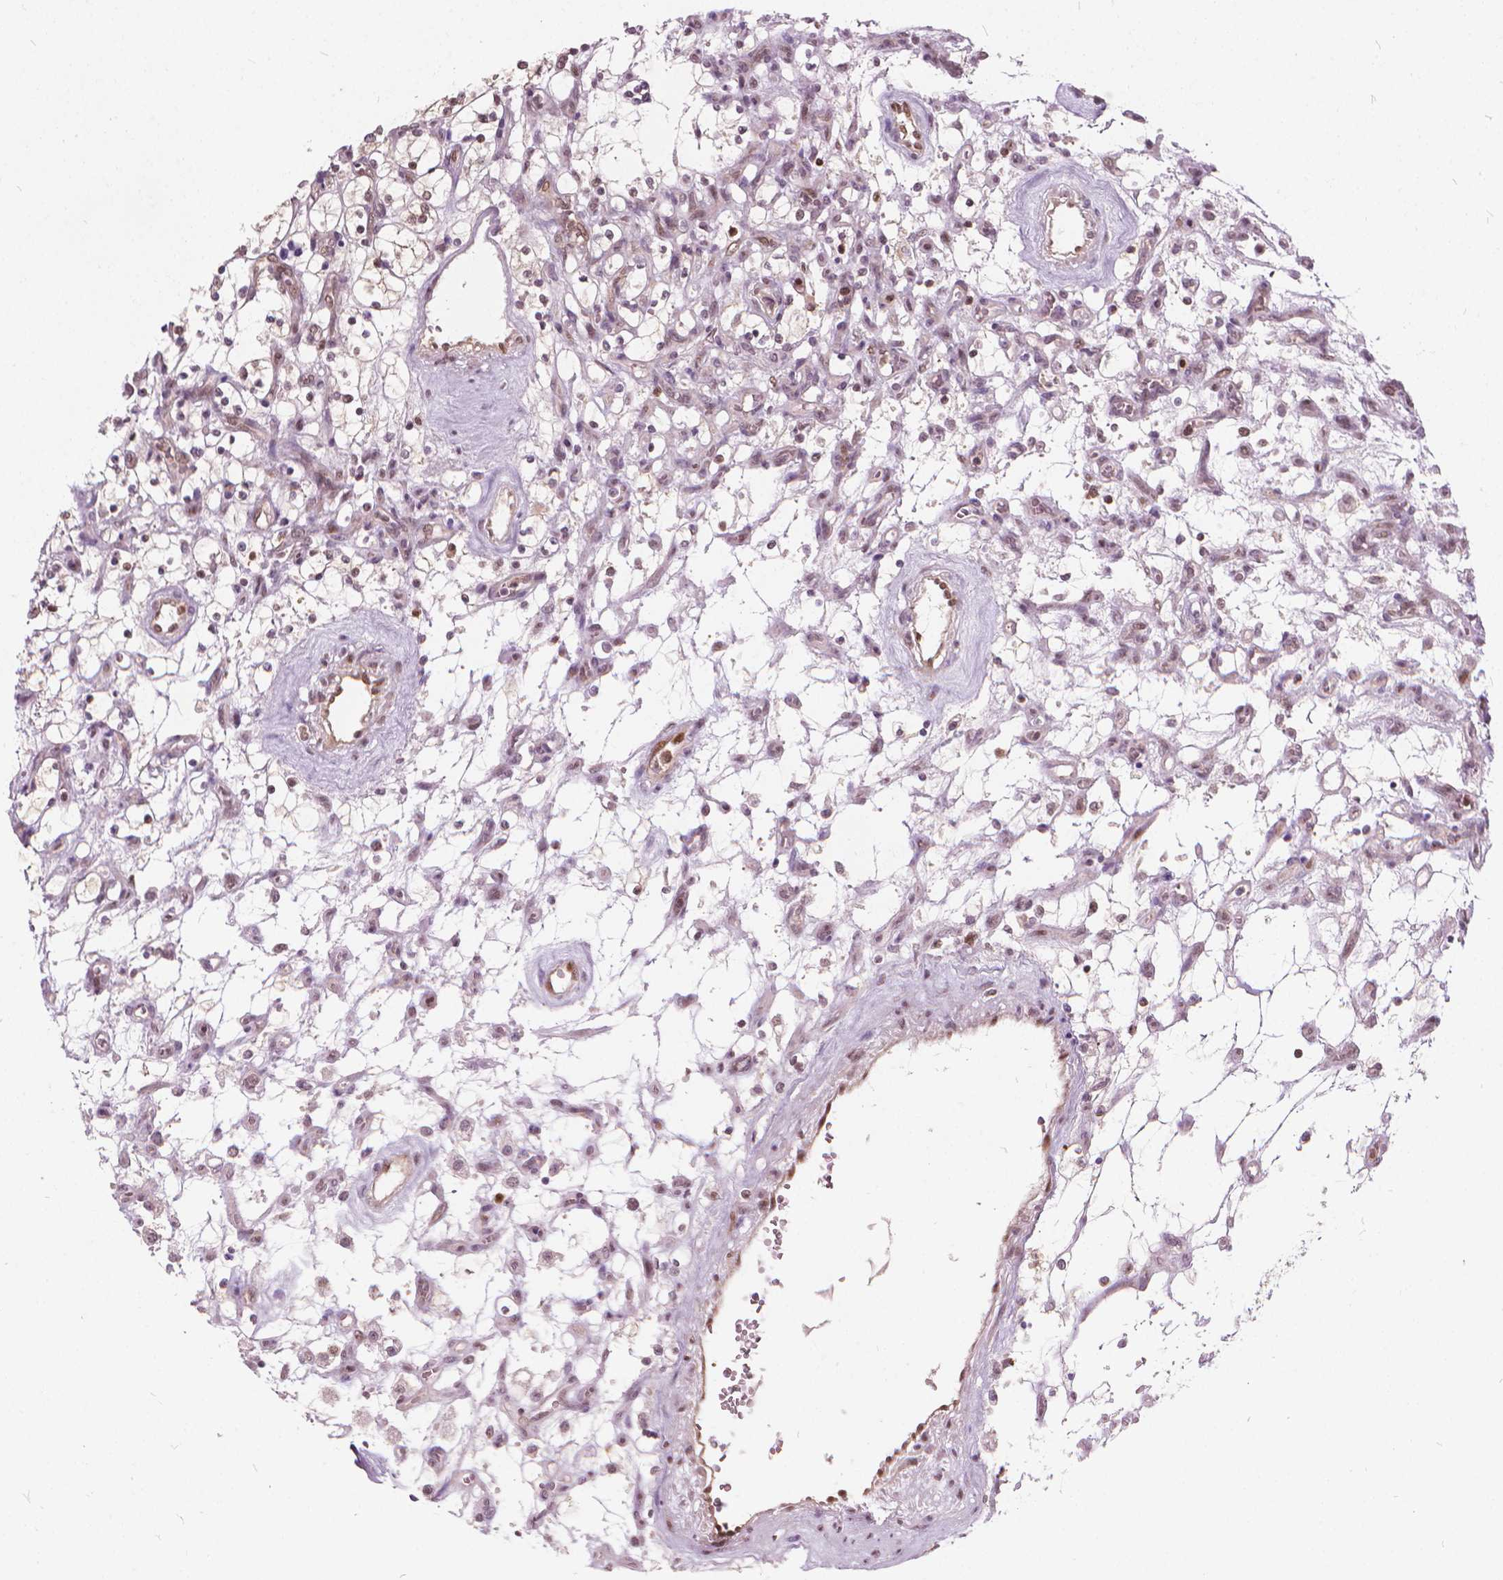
{"staining": {"intensity": "negative", "quantity": "none", "location": "none"}, "tissue": "renal cancer", "cell_type": "Tumor cells", "image_type": "cancer", "snomed": [{"axis": "morphology", "description": "Adenocarcinoma, NOS"}, {"axis": "topography", "description": "Kidney"}], "caption": "A histopathology image of human adenocarcinoma (renal) is negative for staining in tumor cells.", "gene": "STAT5B", "patient": {"sex": "female", "age": 69}}